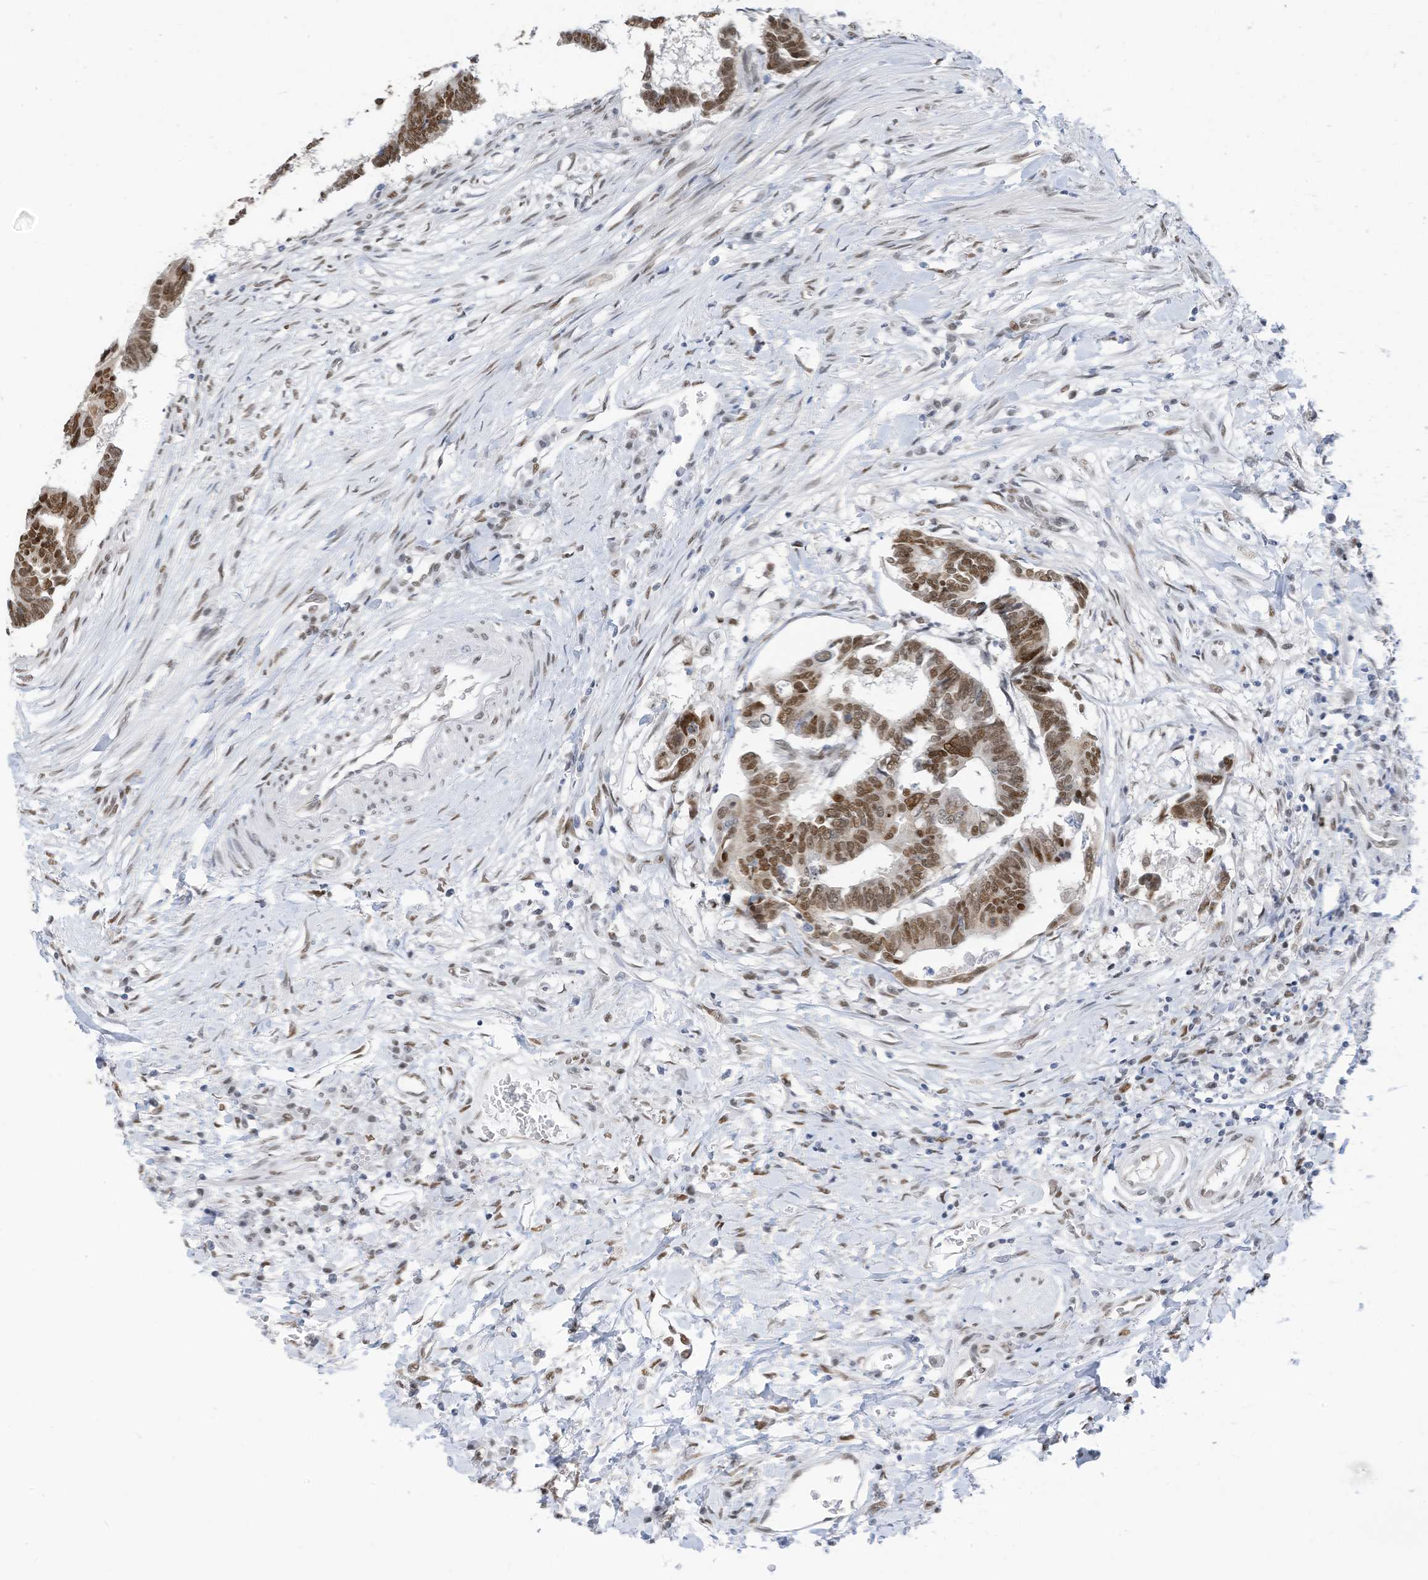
{"staining": {"intensity": "moderate", "quantity": ">75%", "location": "nuclear"}, "tissue": "colorectal cancer", "cell_type": "Tumor cells", "image_type": "cancer", "snomed": [{"axis": "morphology", "description": "Adenocarcinoma, NOS"}, {"axis": "topography", "description": "Rectum"}], "caption": "A brown stain highlights moderate nuclear staining of a protein in colorectal cancer tumor cells.", "gene": "KHSRP", "patient": {"sex": "female", "age": 65}}